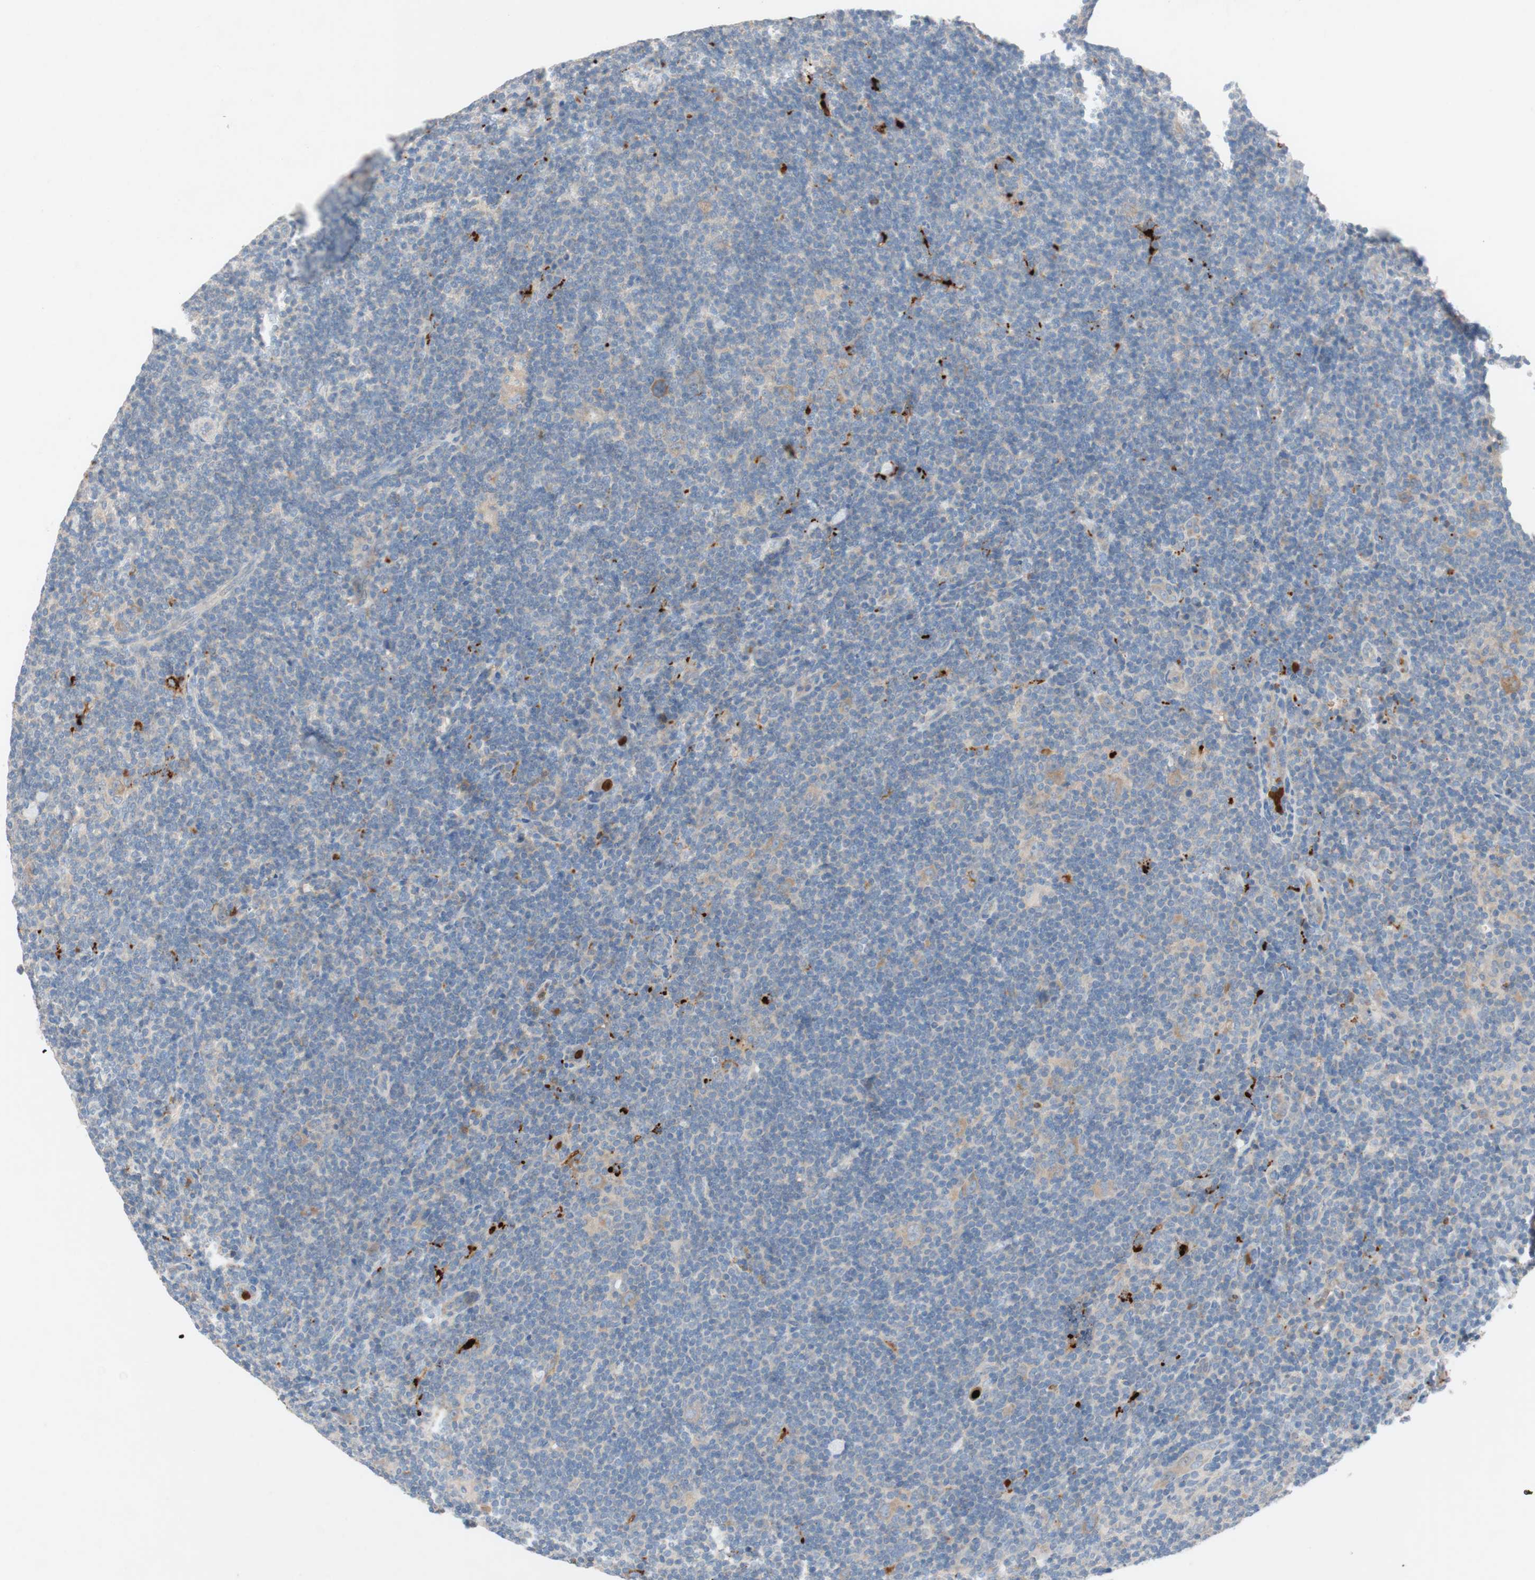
{"staining": {"intensity": "weak", "quantity": "<25%", "location": "cytoplasmic/membranous"}, "tissue": "lymphoma", "cell_type": "Tumor cells", "image_type": "cancer", "snomed": [{"axis": "morphology", "description": "Hodgkin's disease, NOS"}, {"axis": "topography", "description": "Lymph node"}], "caption": "Protein analysis of Hodgkin's disease demonstrates no significant positivity in tumor cells.", "gene": "CLEC4D", "patient": {"sex": "female", "age": 57}}